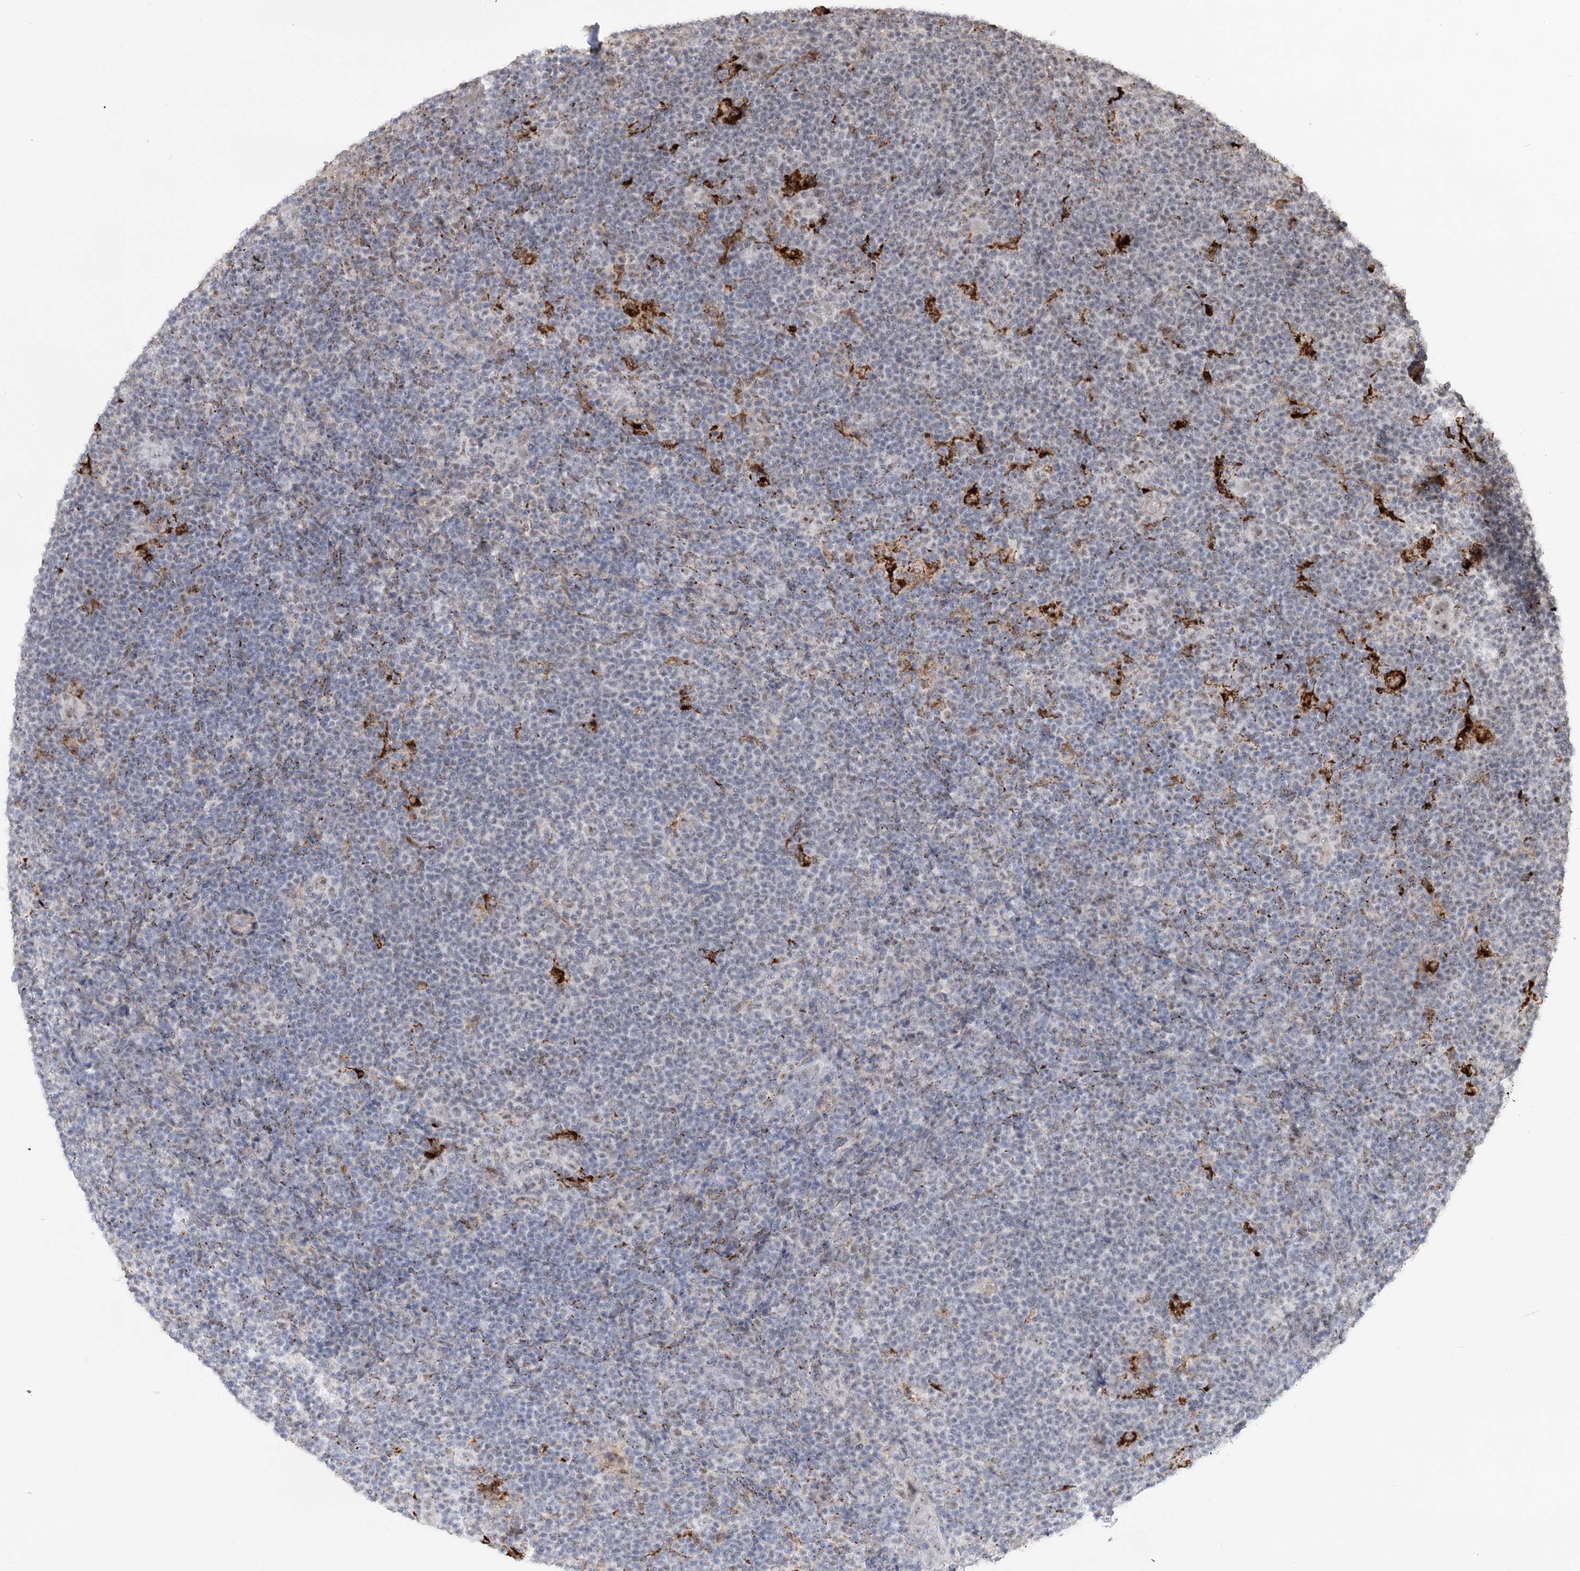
{"staining": {"intensity": "negative", "quantity": "none", "location": "none"}, "tissue": "lymphoma", "cell_type": "Tumor cells", "image_type": "cancer", "snomed": [{"axis": "morphology", "description": "Hodgkin's disease, NOS"}, {"axis": "topography", "description": "Lymph node"}], "caption": "A micrograph of human Hodgkin's disease is negative for staining in tumor cells.", "gene": "ZSCAN23", "patient": {"sex": "female", "age": 57}}